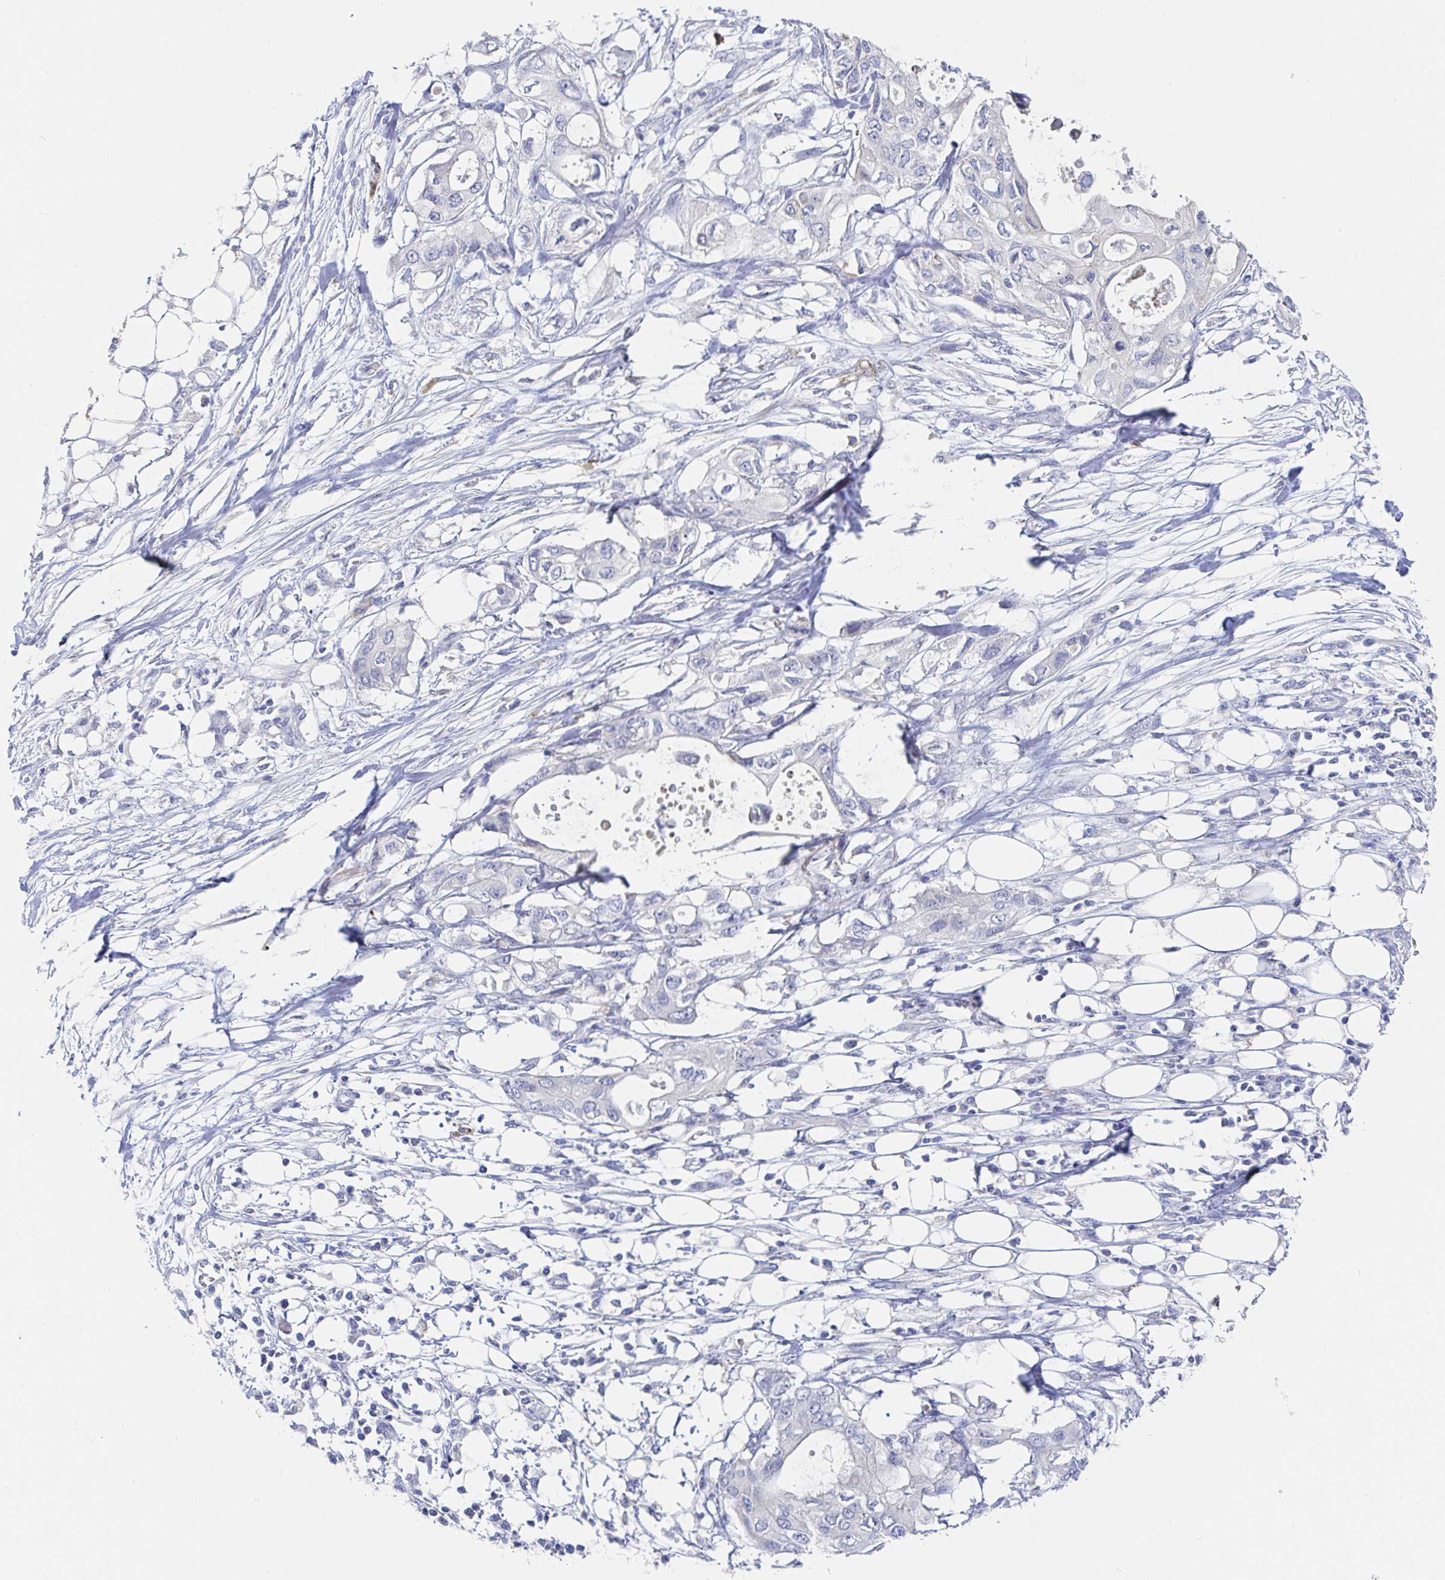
{"staining": {"intensity": "negative", "quantity": "none", "location": "none"}, "tissue": "pancreatic cancer", "cell_type": "Tumor cells", "image_type": "cancer", "snomed": [{"axis": "morphology", "description": "Adenocarcinoma, NOS"}, {"axis": "topography", "description": "Pancreas"}], "caption": "DAB immunohistochemical staining of pancreatic cancer reveals no significant staining in tumor cells.", "gene": "ZNF430", "patient": {"sex": "female", "age": 63}}